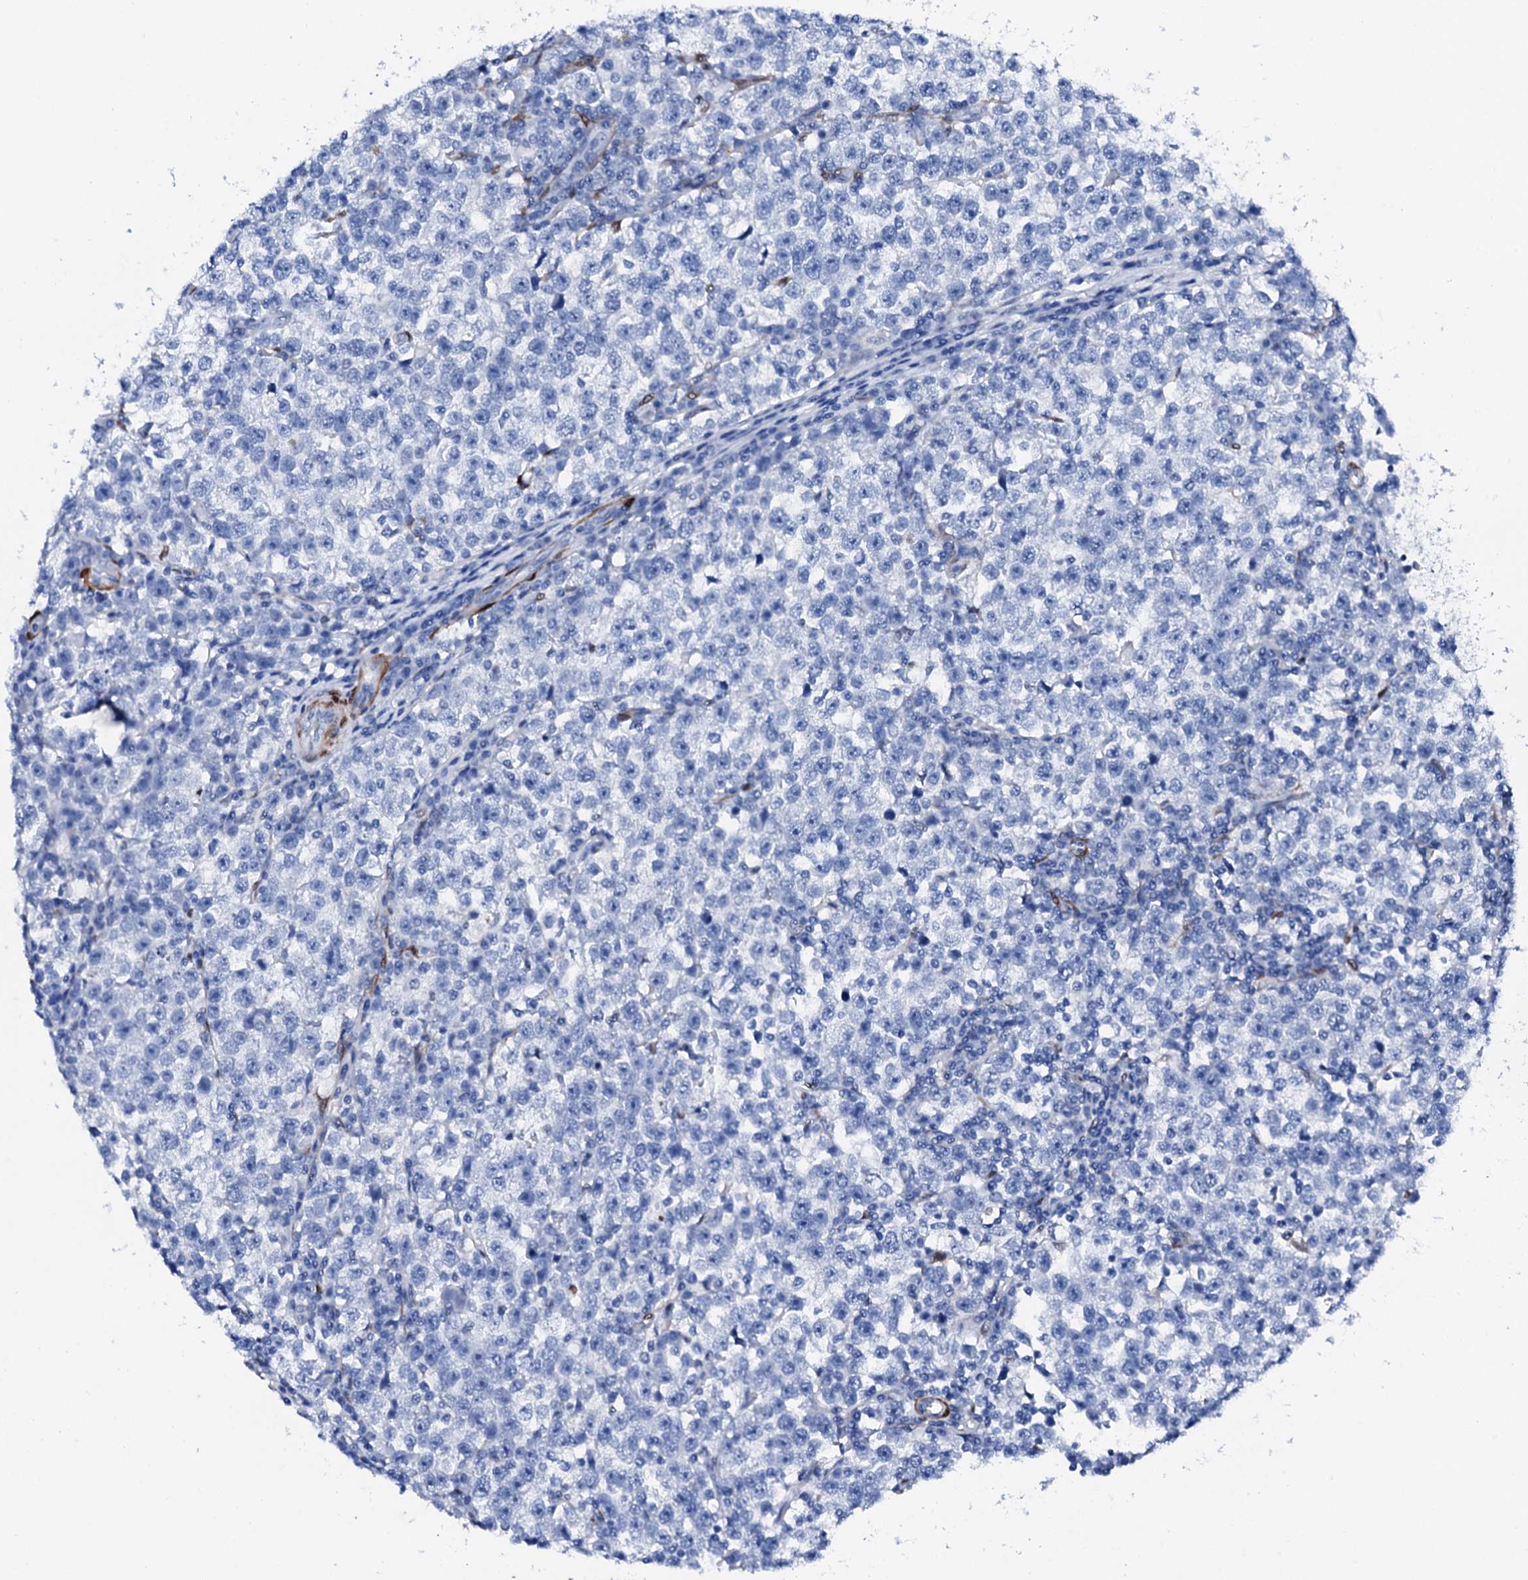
{"staining": {"intensity": "negative", "quantity": "none", "location": "none"}, "tissue": "testis cancer", "cell_type": "Tumor cells", "image_type": "cancer", "snomed": [{"axis": "morphology", "description": "Normal tissue, NOS"}, {"axis": "morphology", "description": "Seminoma, NOS"}, {"axis": "topography", "description": "Testis"}], "caption": "Seminoma (testis) was stained to show a protein in brown. There is no significant expression in tumor cells. (Stains: DAB immunohistochemistry (IHC) with hematoxylin counter stain, Microscopy: brightfield microscopy at high magnification).", "gene": "NRIP2", "patient": {"sex": "male", "age": 43}}